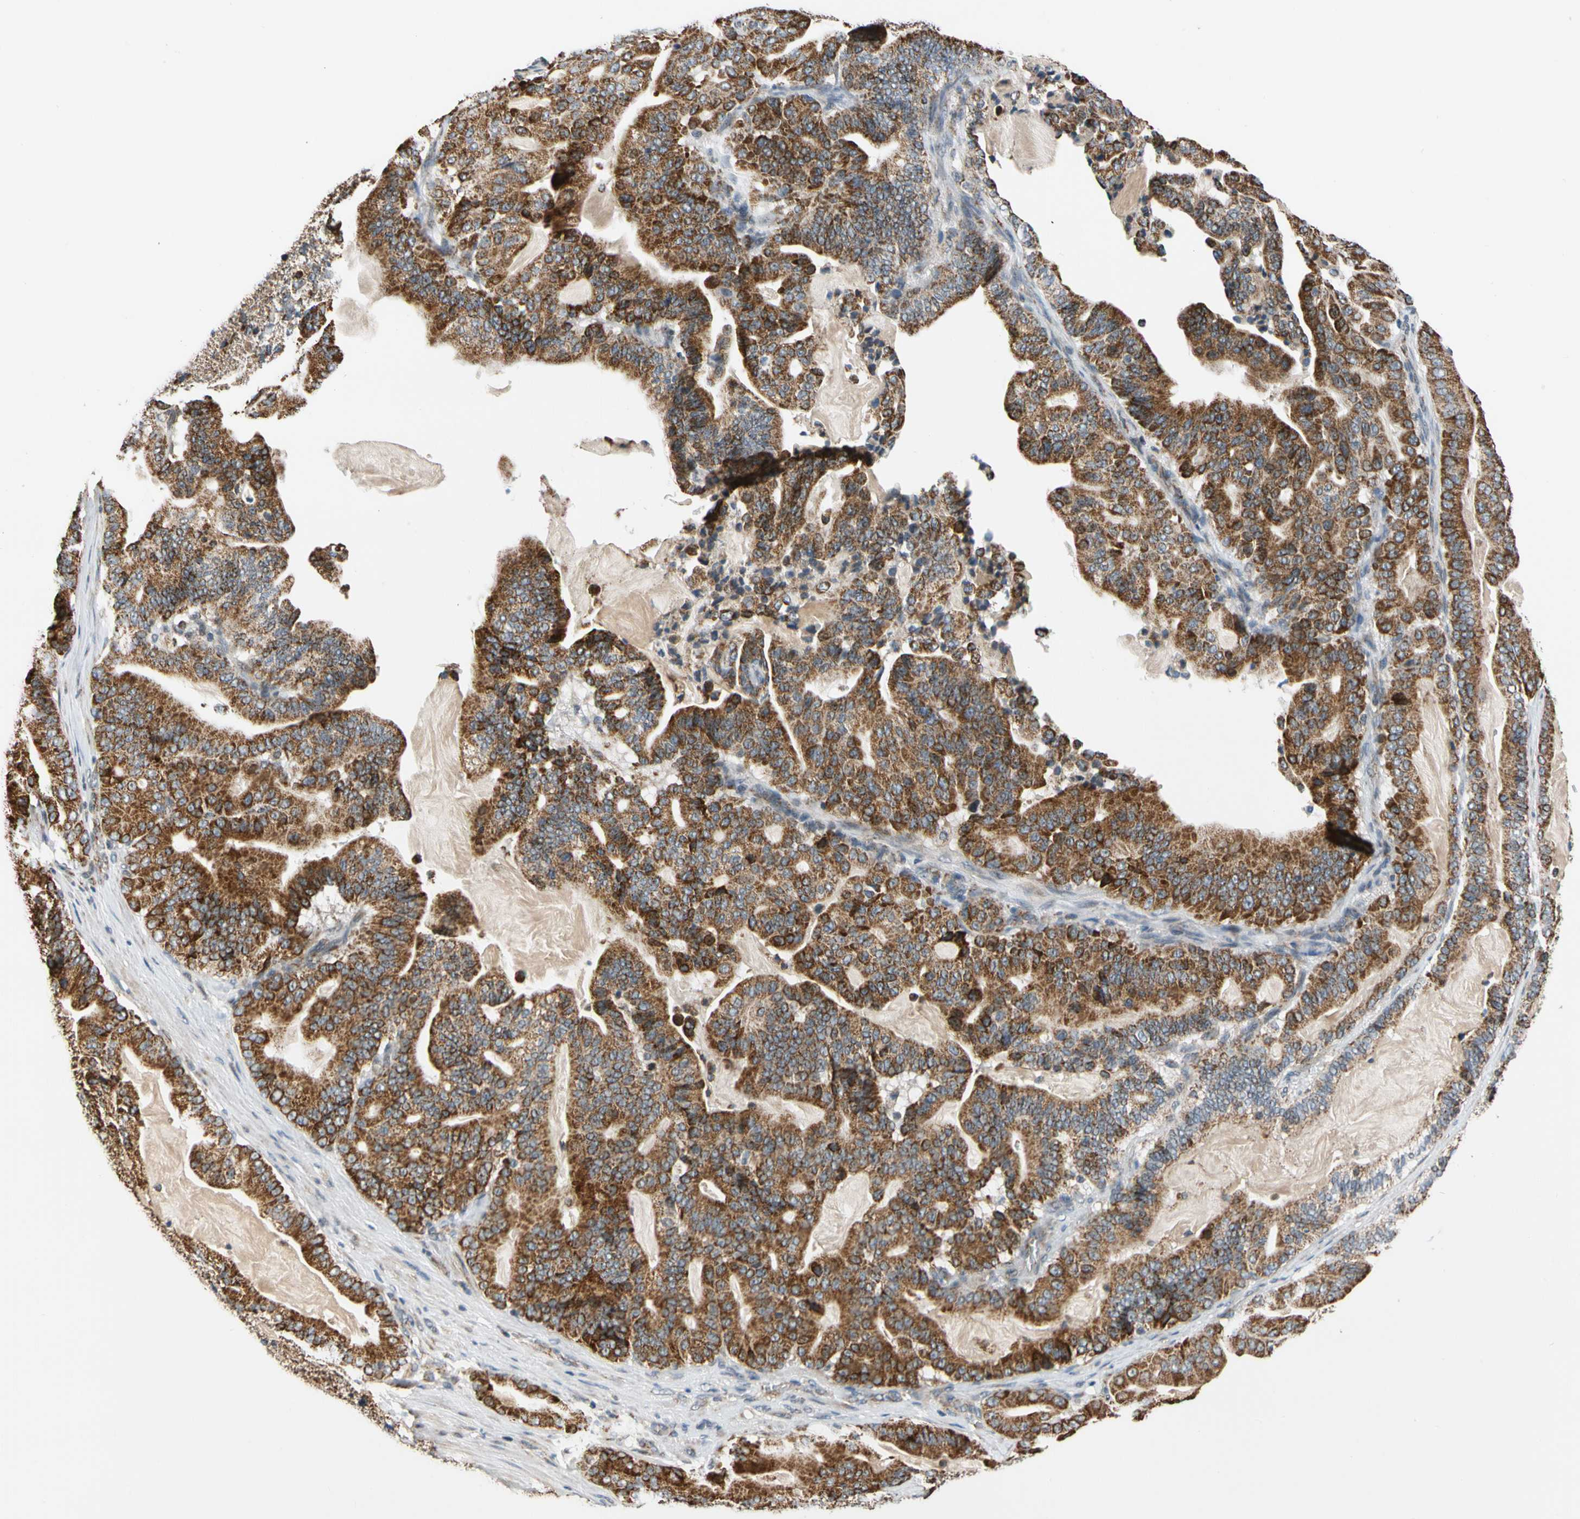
{"staining": {"intensity": "moderate", "quantity": ">75%", "location": "cytoplasmic/membranous"}, "tissue": "pancreatic cancer", "cell_type": "Tumor cells", "image_type": "cancer", "snomed": [{"axis": "morphology", "description": "Adenocarcinoma, NOS"}, {"axis": "topography", "description": "Pancreas"}], "caption": "A brown stain shows moderate cytoplasmic/membranous expression of a protein in human pancreatic adenocarcinoma tumor cells.", "gene": "KHDC4", "patient": {"sex": "male", "age": 63}}